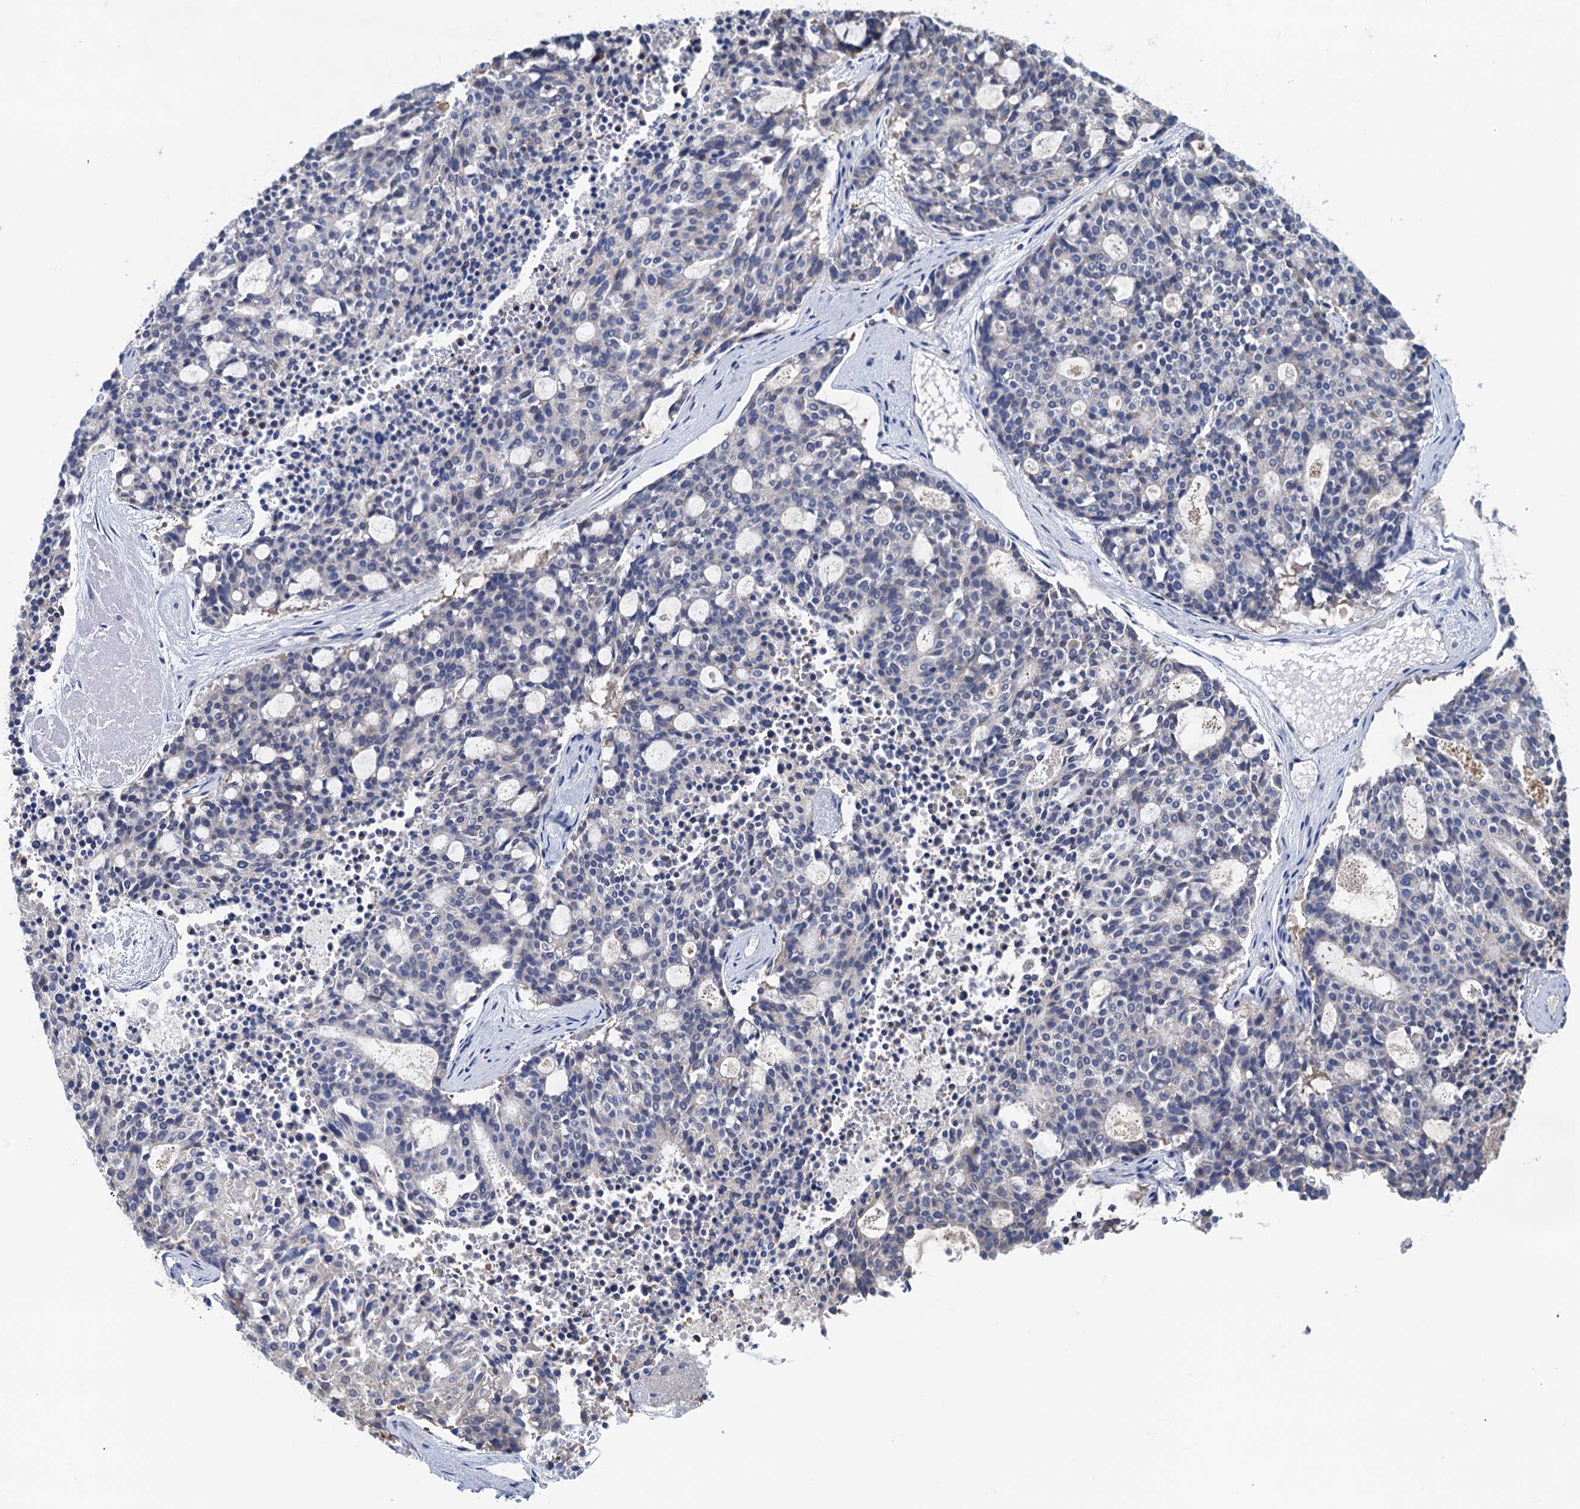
{"staining": {"intensity": "negative", "quantity": "none", "location": "none"}, "tissue": "carcinoid", "cell_type": "Tumor cells", "image_type": "cancer", "snomed": [{"axis": "morphology", "description": "Carcinoid, malignant, NOS"}, {"axis": "topography", "description": "Pancreas"}], "caption": "A high-resolution image shows immunohistochemistry staining of malignant carcinoid, which exhibits no significant expression in tumor cells.", "gene": "RTKN2", "patient": {"sex": "female", "age": 54}}